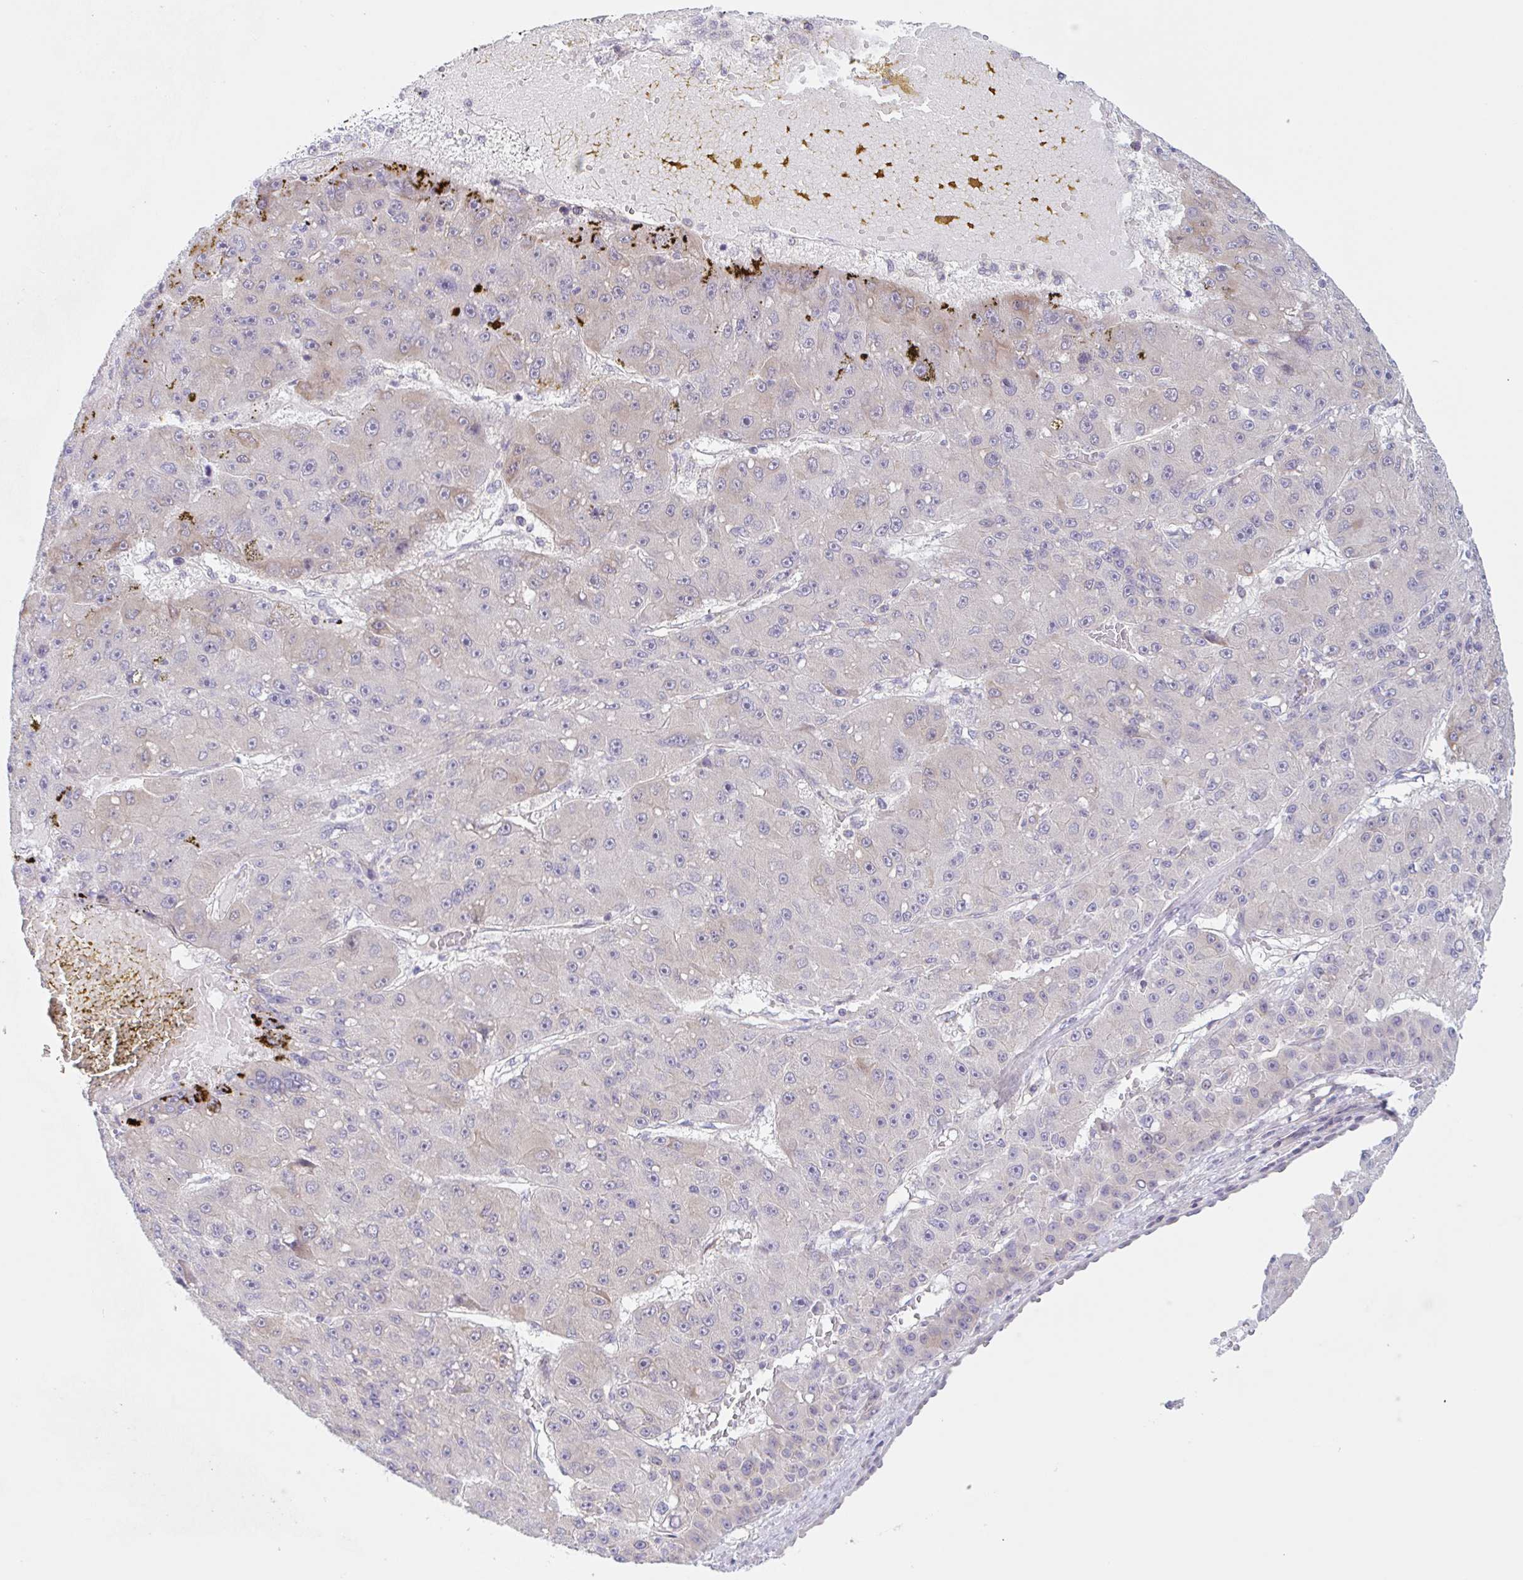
{"staining": {"intensity": "negative", "quantity": "none", "location": "none"}, "tissue": "liver cancer", "cell_type": "Tumor cells", "image_type": "cancer", "snomed": [{"axis": "morphology", "description": "Carcinoma, Hepatocellular, NOS"}, {"axis": "topography", "description": "Liver"}], "caption": "An IHC micrograph of liver cancer (hepatocellular carcinoma) is shown. There is no staining in tumor cells of liver cancer (hepatocellular carcinoma).", "gene": "TBPL2", "patient": {"sex": "male", "age": 67}}